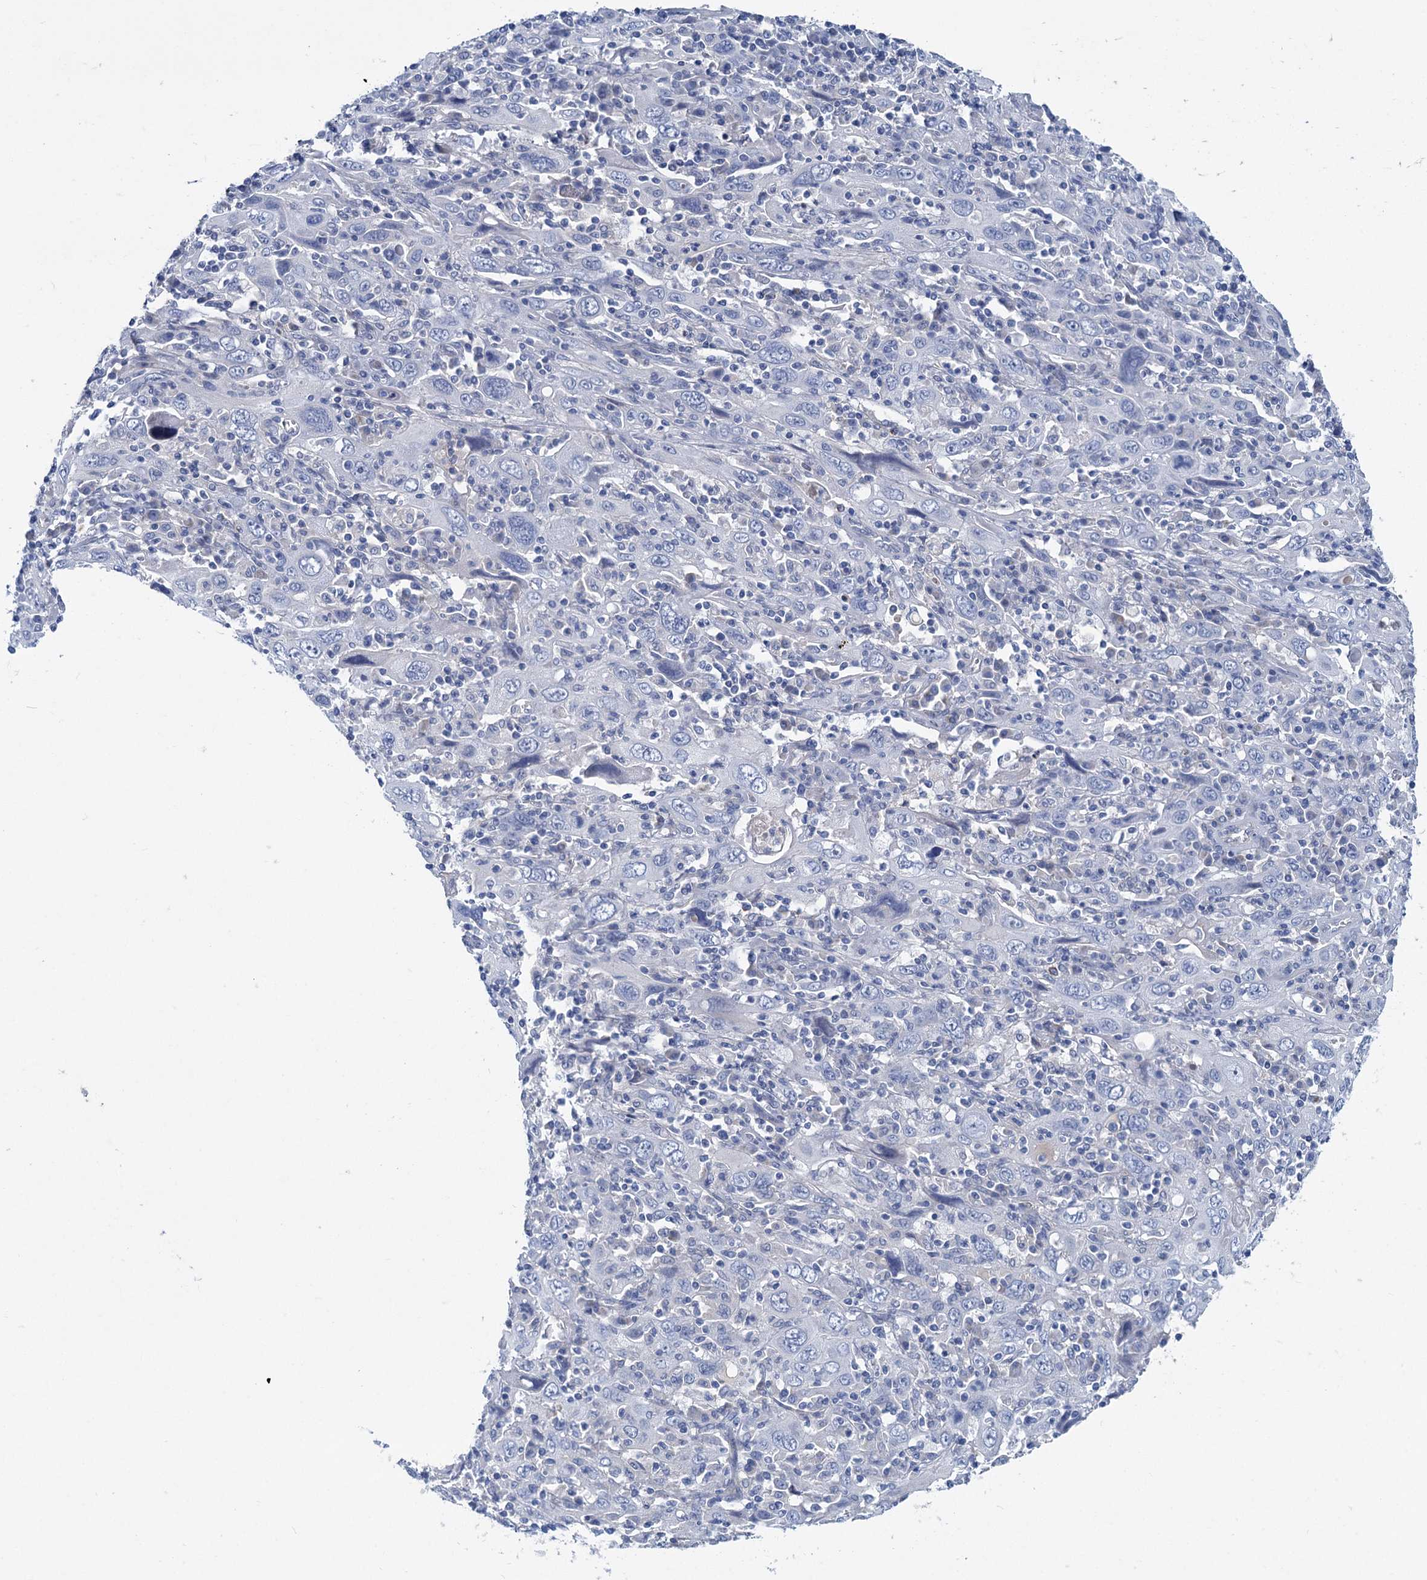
{"staining": {"intensity": "negative", "quantity": "none", "location": "none"}, "tissue": "cervical cancer", "cell_type": "Tumor cells", "image_type": "cancer", "snomed": [{"axis": "morphology", "description": "Squamous cell carcinoma, NOS"}, {"axis": "topography", "description": "Cervix"}], "caption": "Tumor cells show no significant staining in cervical cancer (squamous cell carcinoma). (Brightfield microscopy of DAB (3,3'-diaminobenzidine) immunohistochemistry at high magnification).", "gene": "CHDH", "patient": {"sex": "female", "age": 46}}